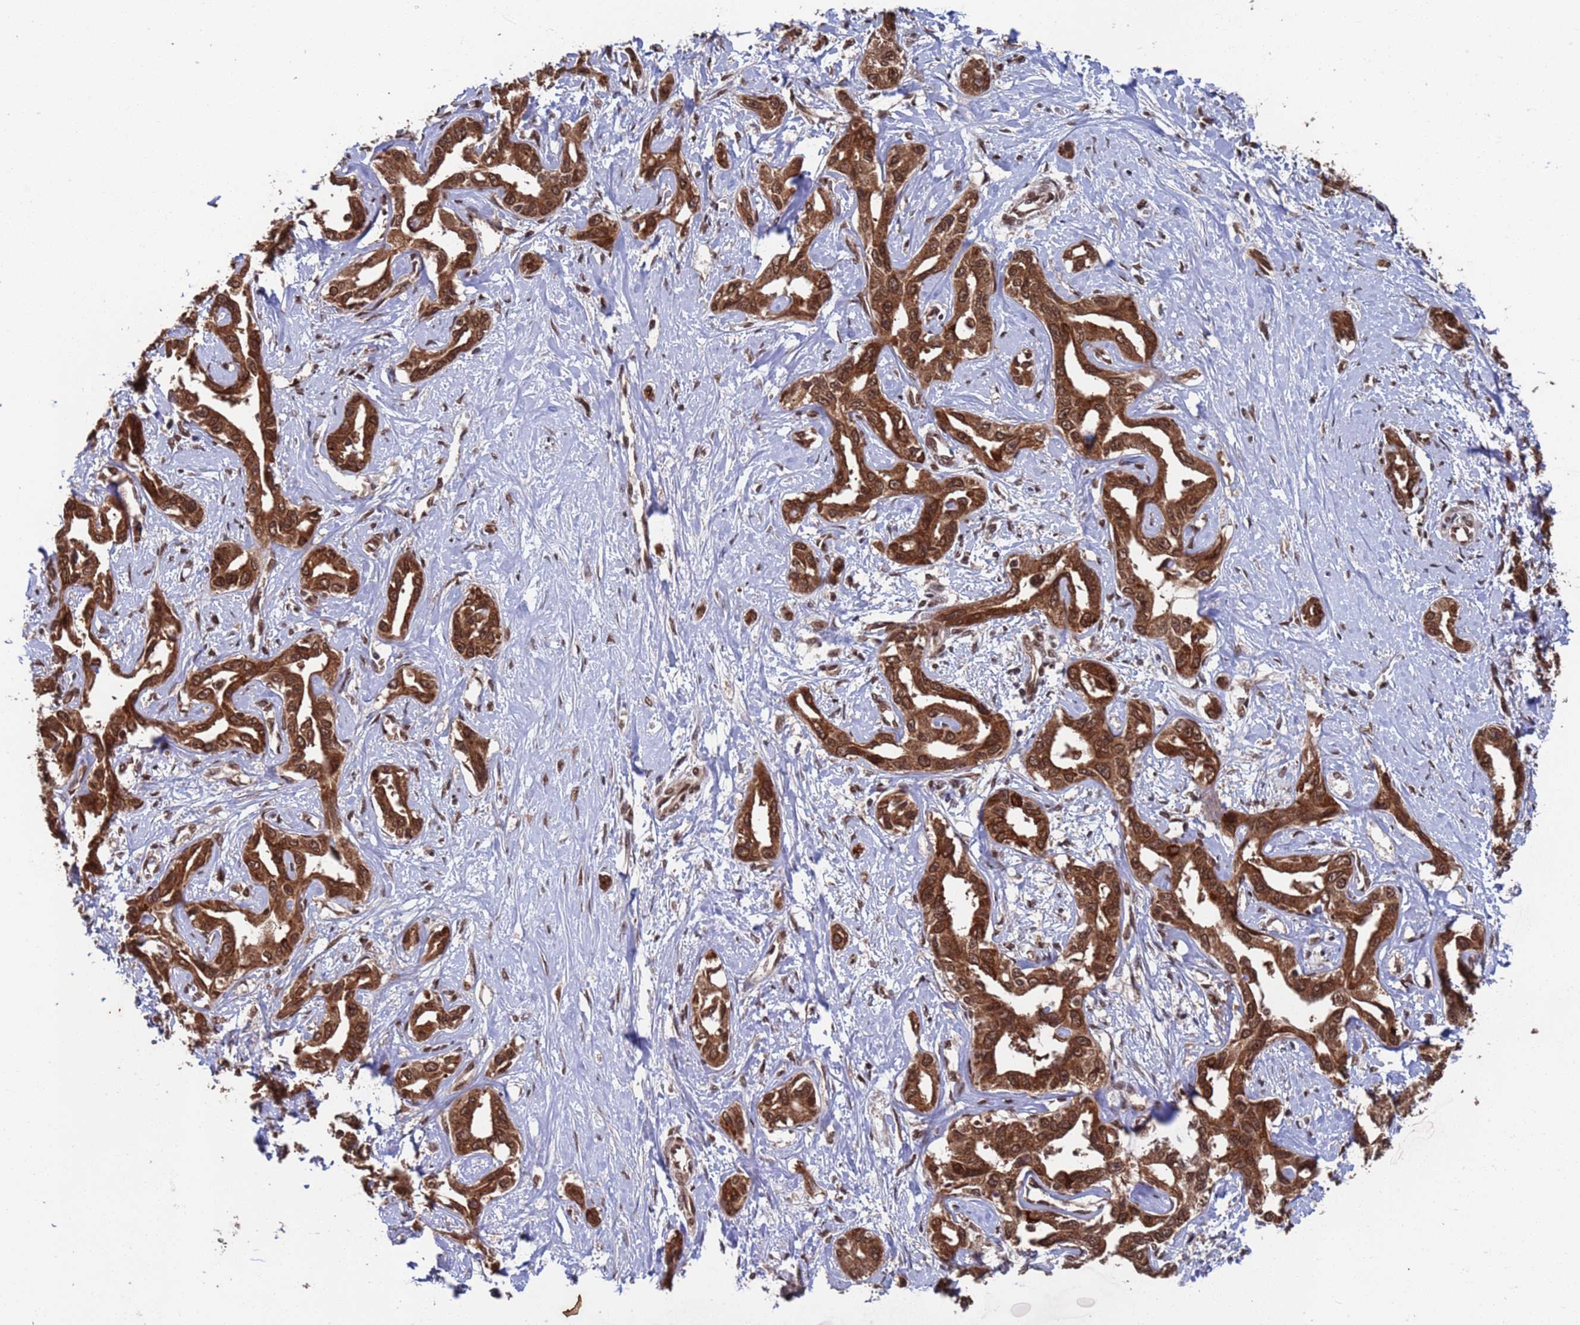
{"staining": {"intensity": "moderate", "quantity": ">75%", "location": "cytoplasmic/membranous,nuclear"}, "tissue": "liver cancer", "cell_type": "Tumor cells", "image_type": "cancer", "snomed": [{"axis": "morphology", "description": "Cholangiocarcinoma"}, {"axis": "topography", "description": "Liver"}], "caption": "DAB immunohistochemical staining of liver cancer (cholangiocarcinoma) displays moderate cytoplasmic/membranous and nuclear protein staining in about >75% of tumor cells. The staining was performed using DAB (3,3'-diaminobenzidine) to visualize the protein expression in brown, while the nuclei were stained in blue with hematoxylin (Magnification: 20x).", "gene": "FUBP3", "patient": {"sex": "male", "age": 59}}